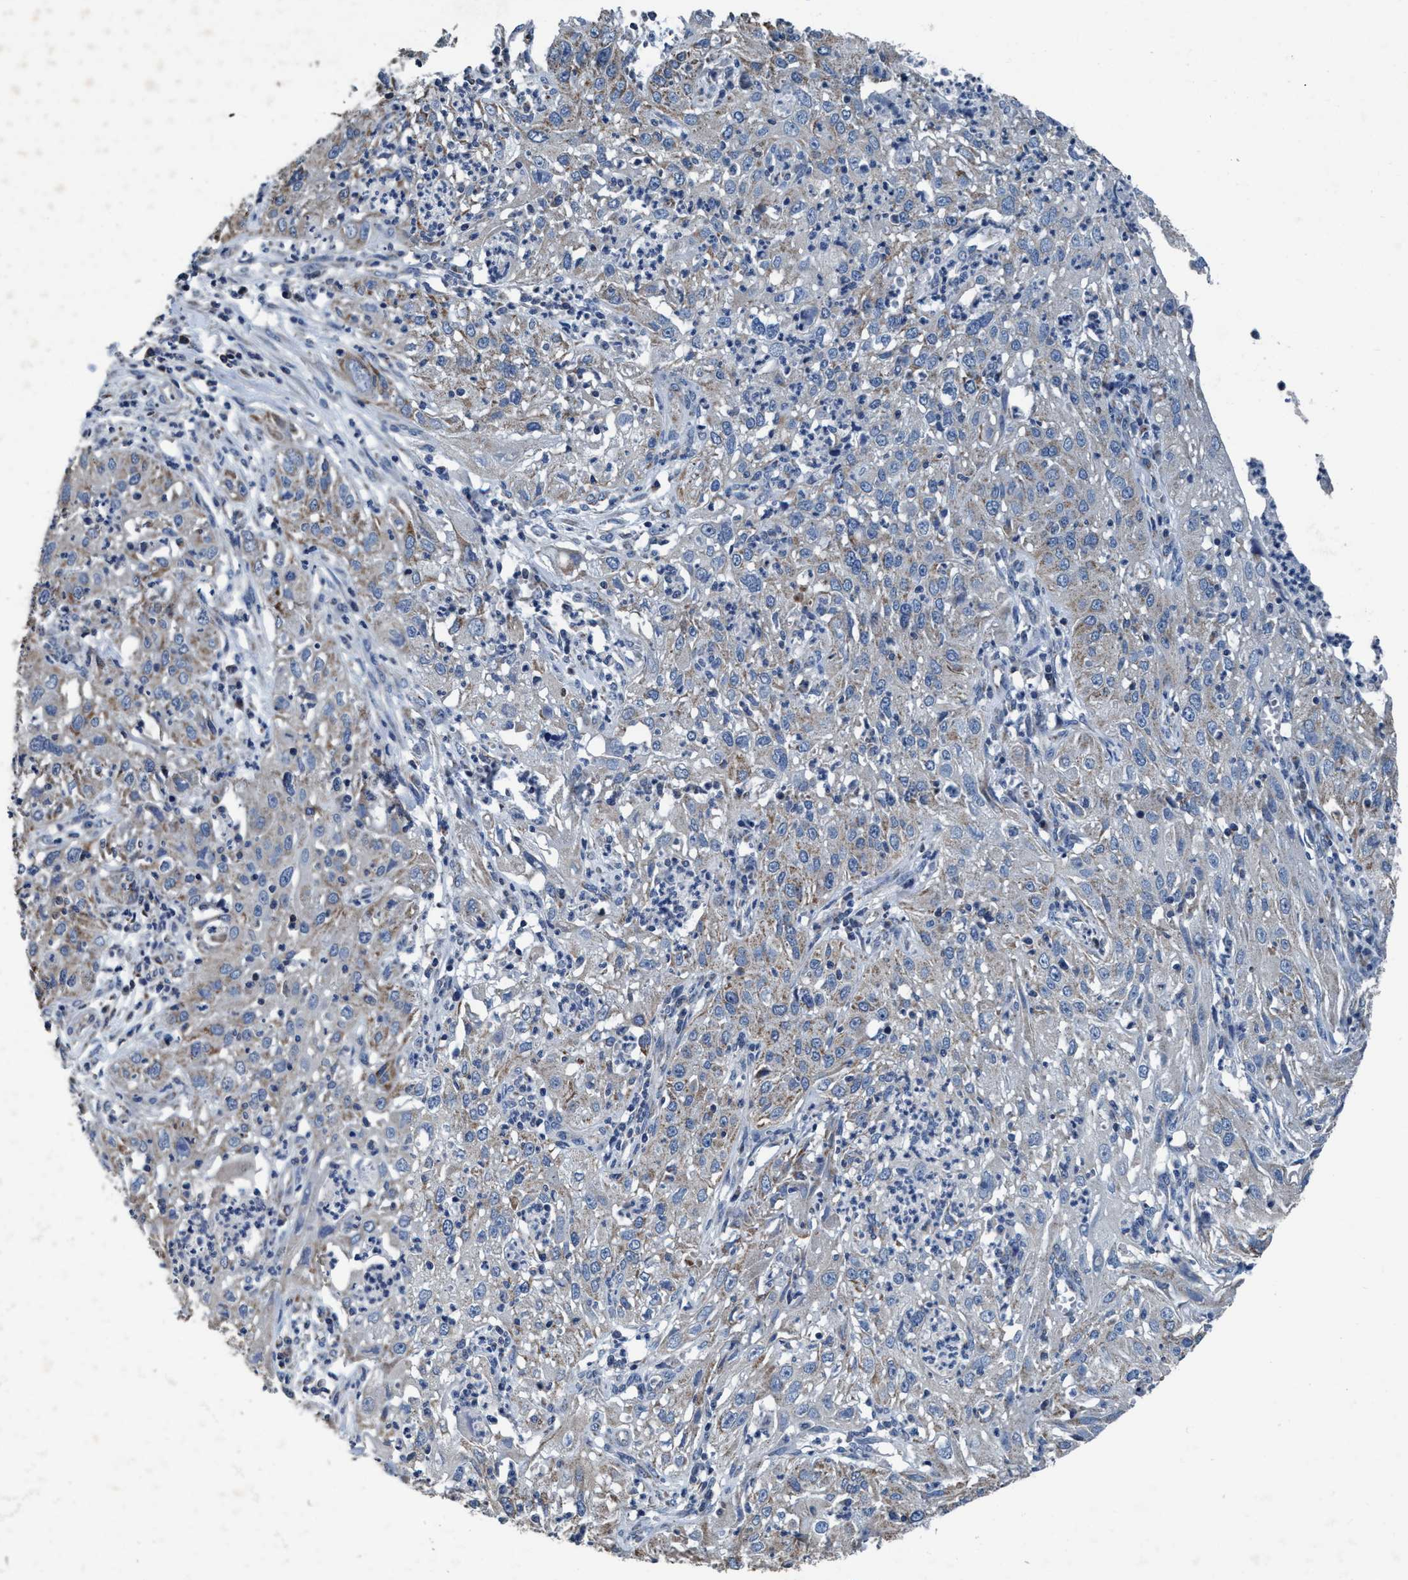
{"staining": {"intensity": "weak", "quantity": "25%-75%", "location": "cytoplasmic/membranous"}, "tissue": "cervical cancer", "cell_type": "Tumor cells", "image_type": "cancer", "snomed": [{"axis": "morphology", "description": "Squamous cell carcinoma, NOS"}, {"axis": "topography", "description": "Cervix"}], "caption": "Weak cytoplasmic/membranous positivity for a protein is present in approximately 25%-75% of tumor cells of cervical cancer (squamous cell carcinoma) using IHC.", "gene": "ANKFN1", "patient": {"sex": "female", "age": 32}}